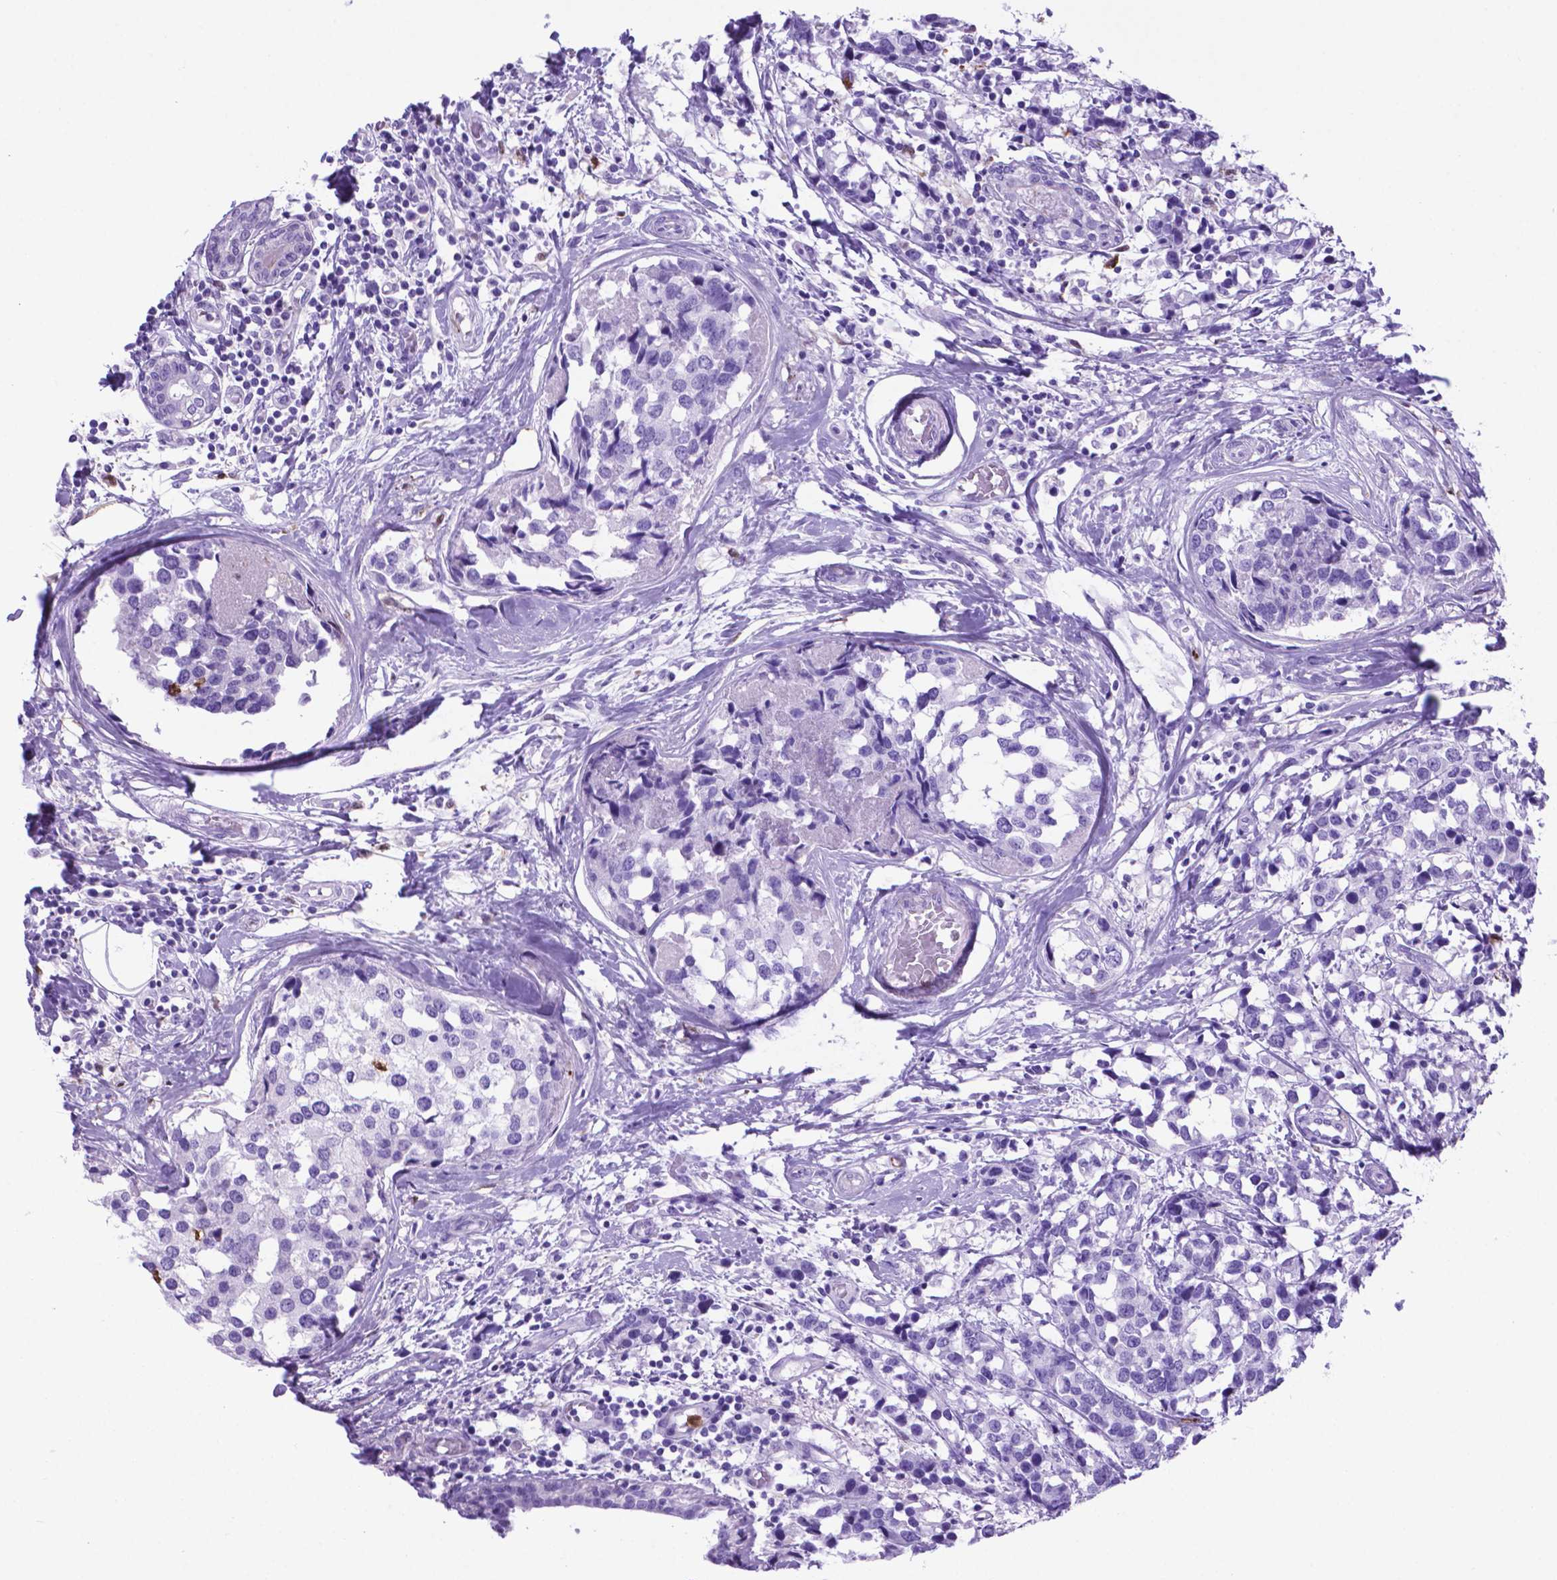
{"staining": {"intensity": "negative", "quantity": "none", "location": "none"}, "tissue": "breast cancer", "cell_type": "Tumor cells", "image_type": "cancer", "snomed": [{"axis": "morphology", "description": "Lobular carcinoma"}, {"axis": "topography", "description": "Breast"}], "caption": "Protein analysis of breast cancer (lobular carcinoma) displays no significant expression in tumor cells.", "gene": "LZTR1", "patient": {"sex": "female", "age": 59}}